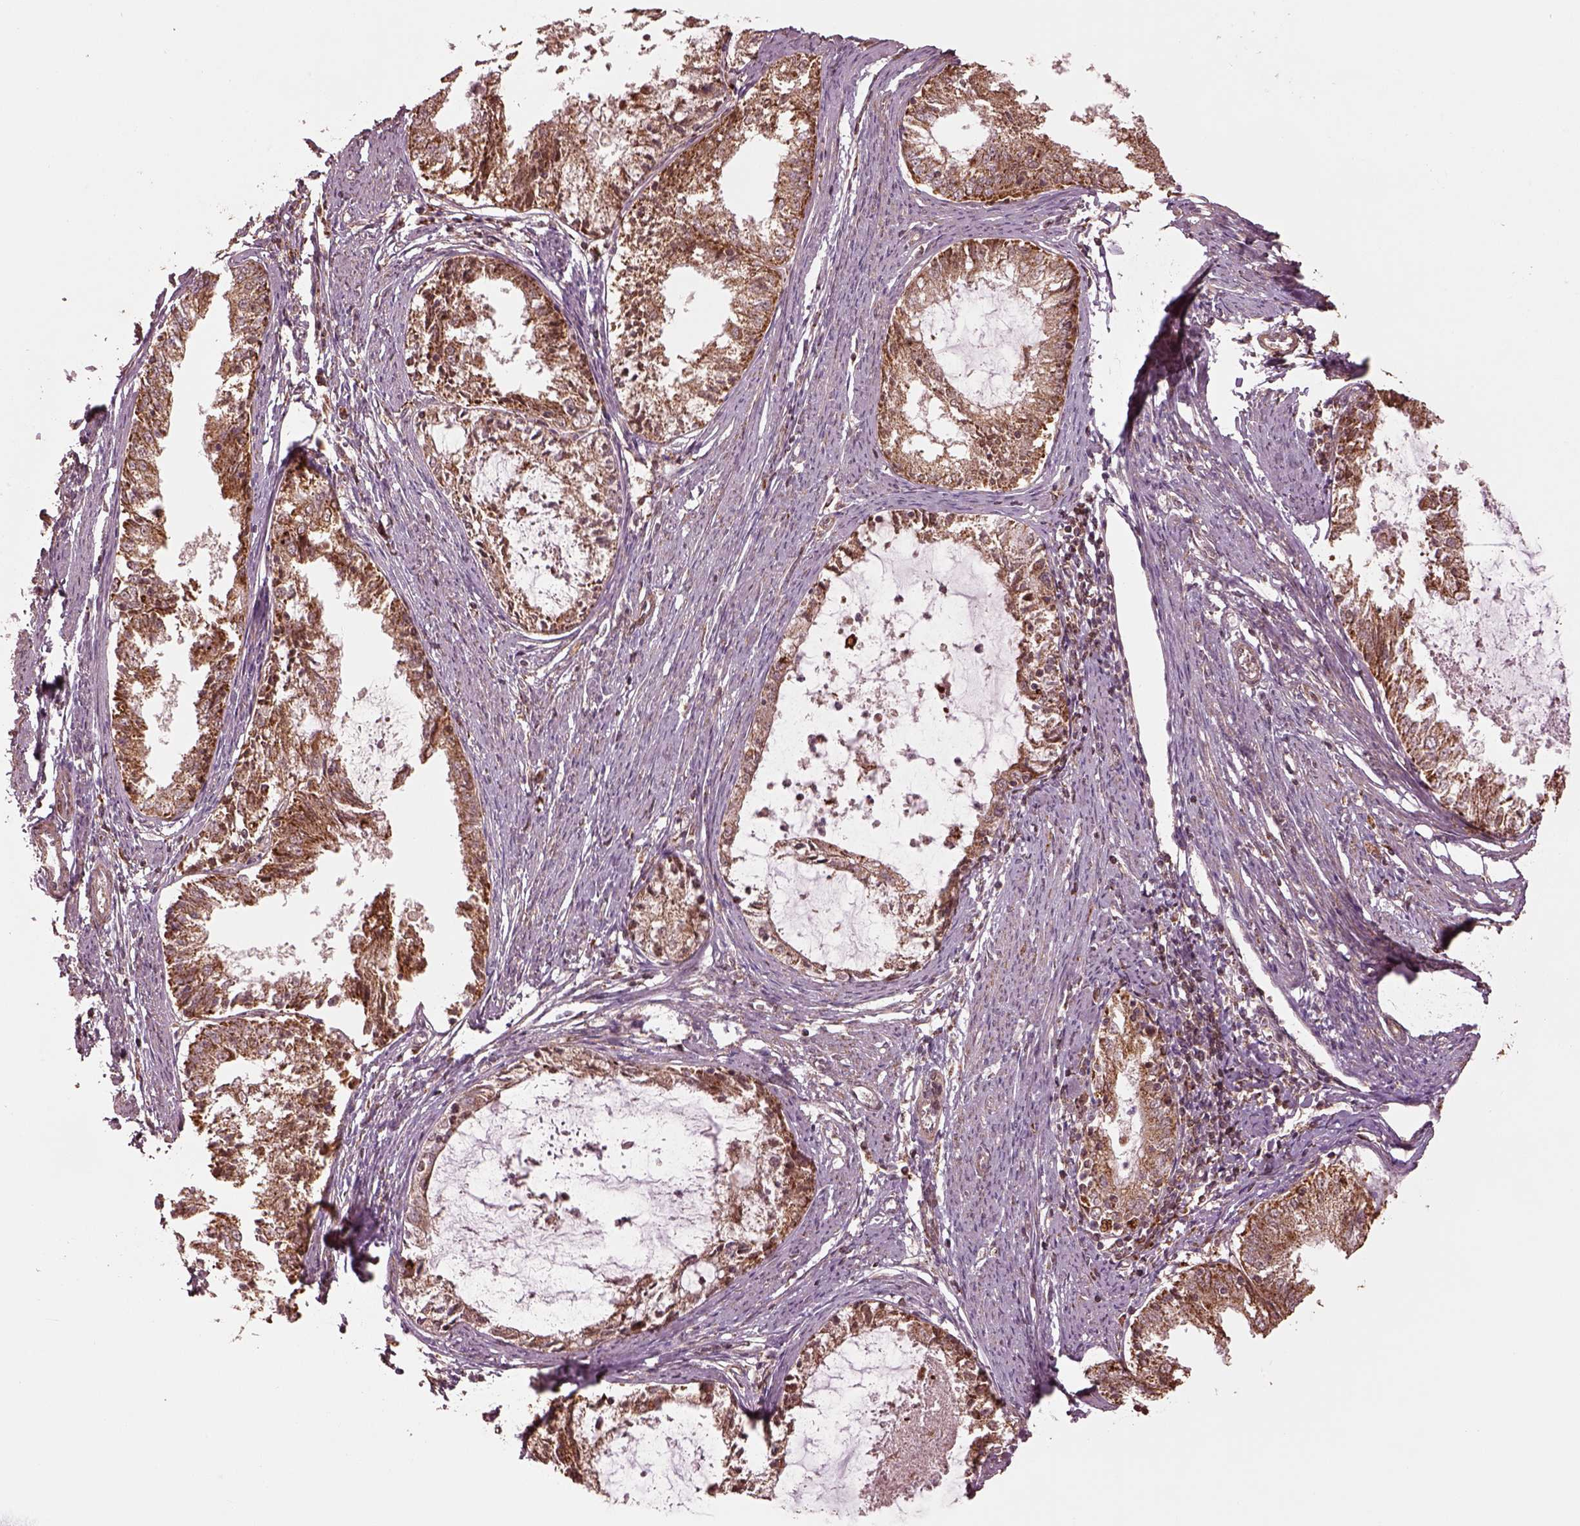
{"staining": {"intensity": "moderate", "quantity": ">75%", "location": "cytoplasmic/membranous"}, "tissue": "endometrial cancer", "cell_type": "Tumor cells", "image_type": "cancer", "snomed": [{"axis": "morphology", "description": "Adenocarcinoma, NOS"}, {"axis": "topography", "description": "Endometrium"}], "caption": "The micrograph demonstrates a brown stain indicating the presence of a protein in the cytoplasmic/membranous of tumor cells in endometrial adenocarcinoma.", "gene": "SEL1L3", "patient": {"sex": "female", "age": 57}}